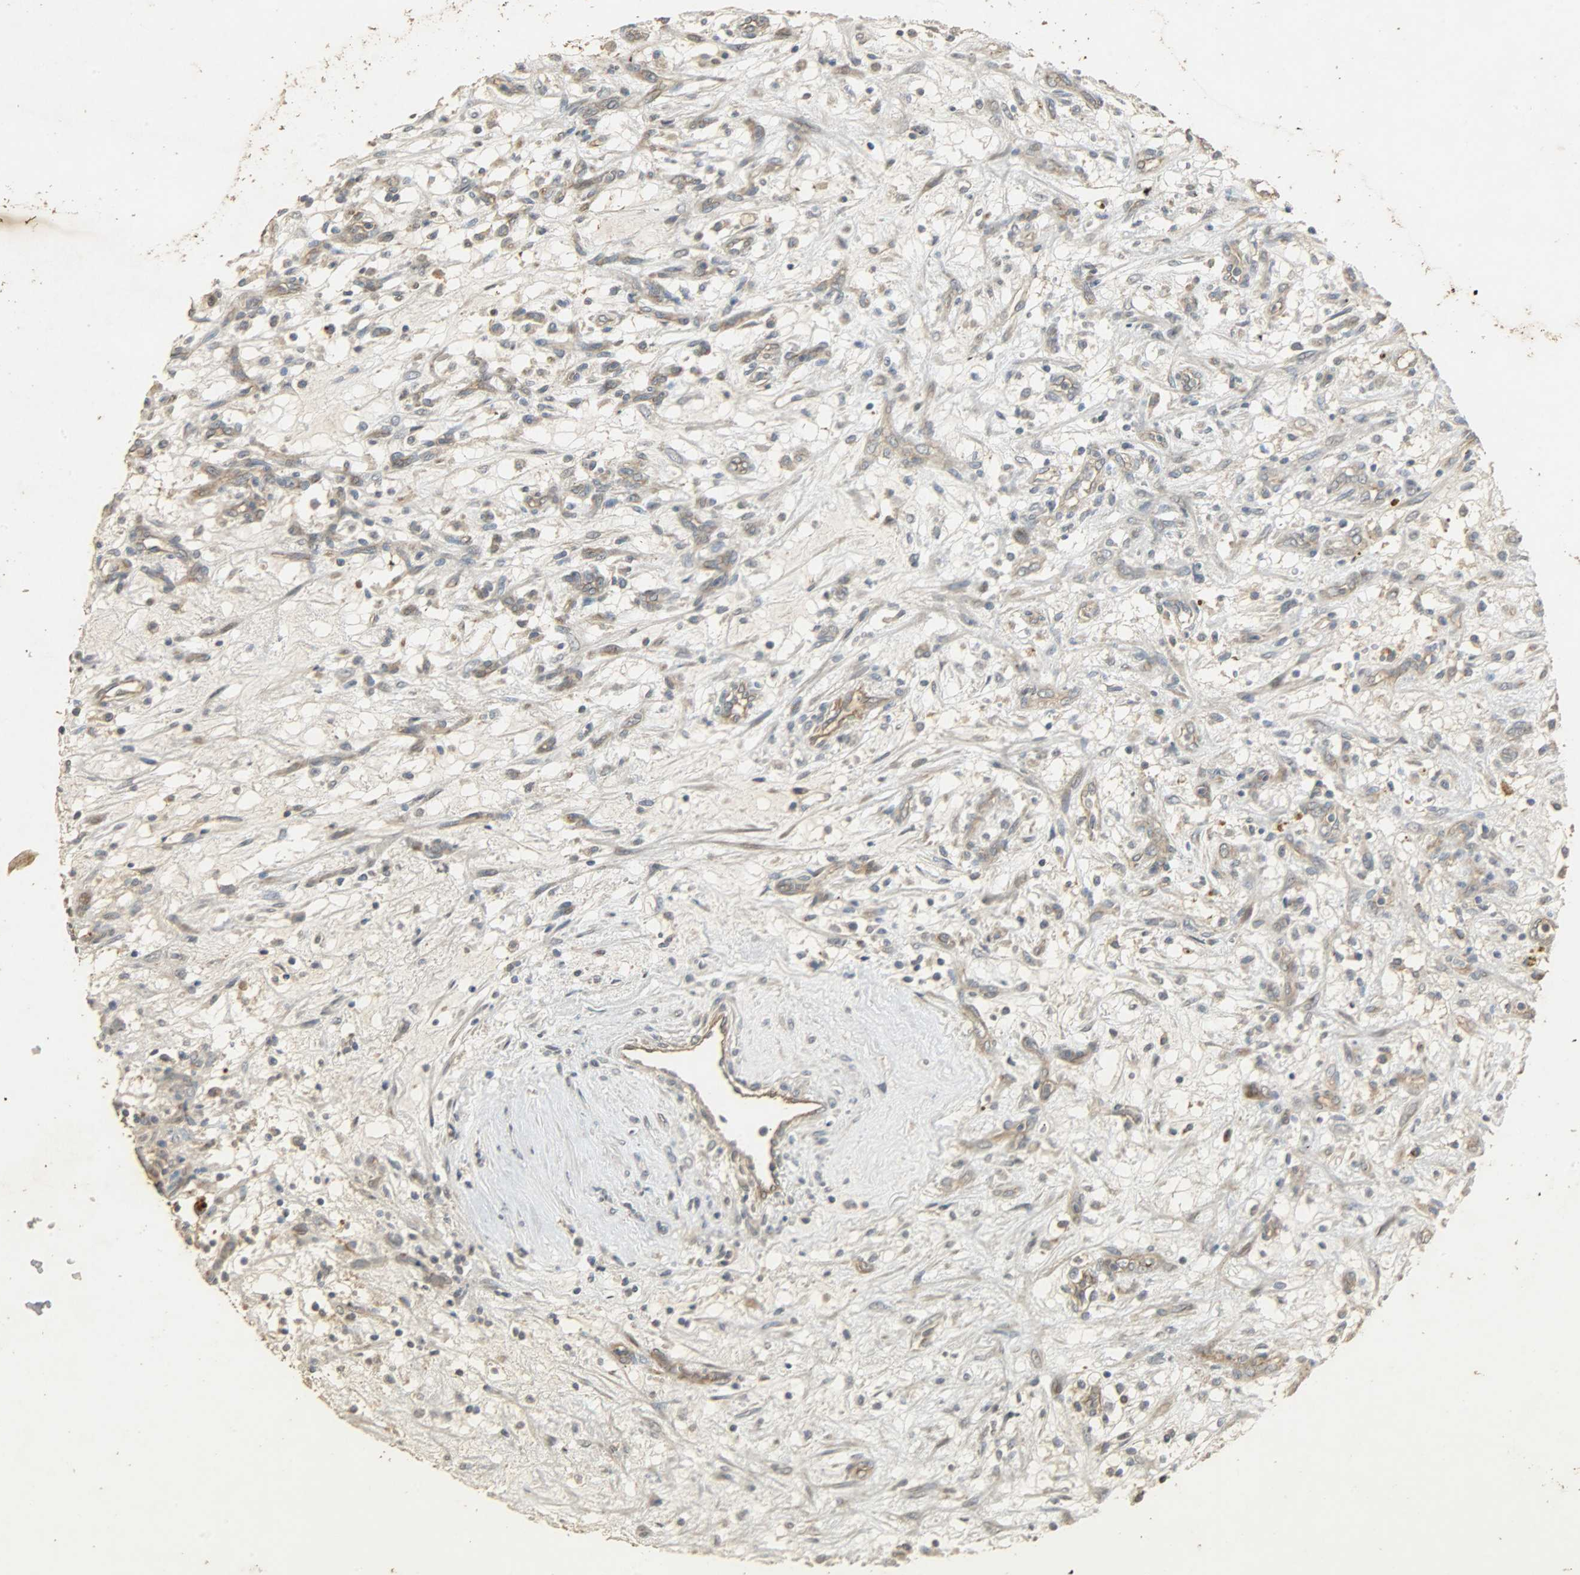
{"staining": {"intensity": "weak", "quantity": ">75%", "location": "cytoplasmic/membranous"}, "tissue": "renal cancer", "cell_type": "Tumor cells", "image_type": "cancer", "snomed": [{"axis": "morphology", "description": "Adenocarcinoma, NOS"}, {"axis": "topography", "description": "Kidney"}], "caption": "Immunohistochemical staining of human renal adenocarcinoma displays low levels of weak cytoplasmic/membranous protein expression in approximately >75% of tumor cells. The protein of interest is stained brown, and the nuclei are stained in blue (DAB IHC with brightfield microscopy, high magnification).", "gene": "ATP2B1", "patient": {"sex": "female", "age": 57}}